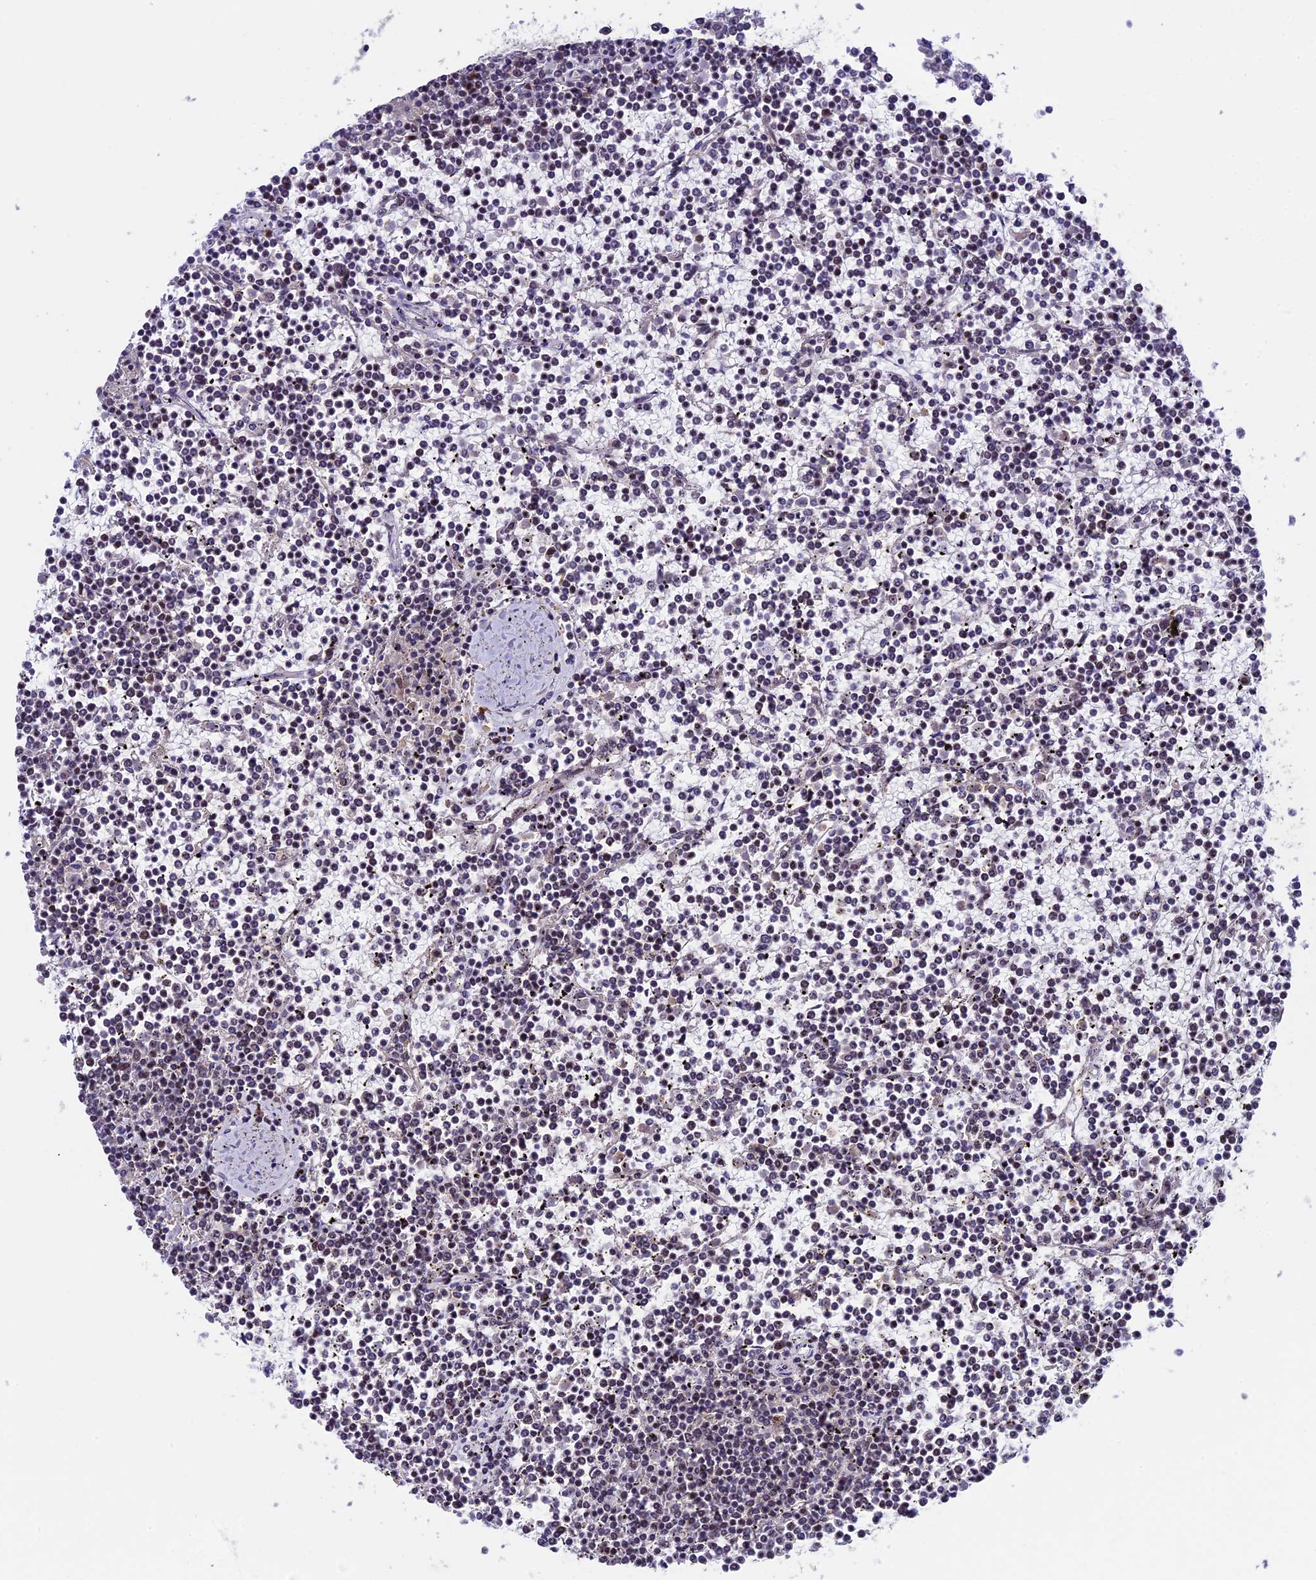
{"staining": {"intensity": "negative", "quantity": "none", "location": "none"}, "tissue": "lymphoma", "cell_type": "Tumor cells", "image_type": "cancer", "snomed": [{"axis": "morphology", "description": "Malignant lymphoma, non-Hodgkin's type, Low grade"}, {"axis": "topography", "description": "Spleen"}], "caption": "Immunohistochemical staining of malignant lymphoma, non-Hodgkin's type (low-grade) exhibits no significant staining in tumor cells. (Stains: DAB (3,3'-diaminobenzidine) IHC with hematoxylin counter stain, Microscopy: brightfield microscopy at high magnification).", "gene": "SIPA1L3", "patient": {"sex": "female", "age": 19}}